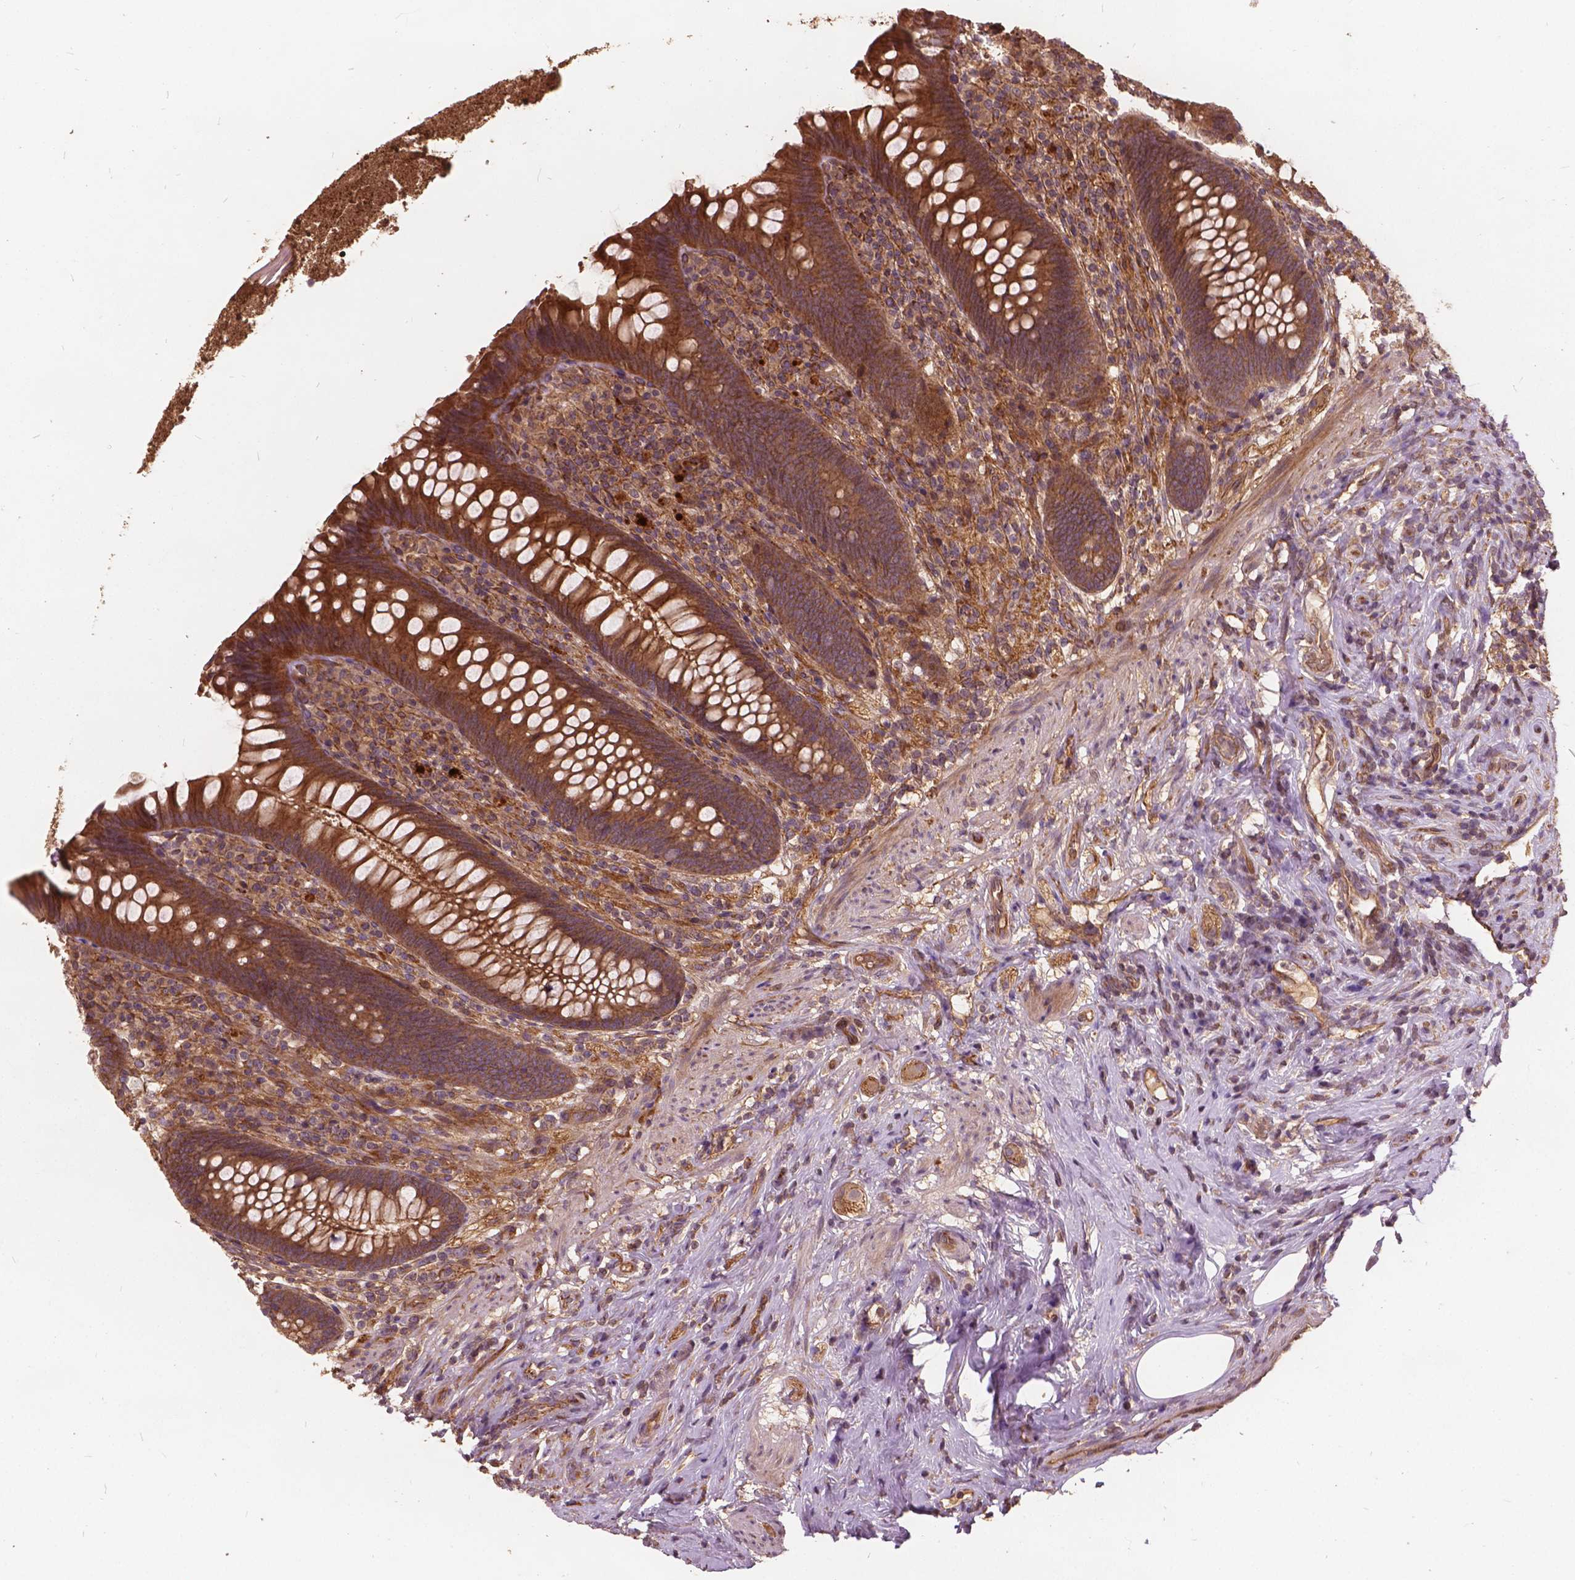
{"staining": {"intensity": "moderate", "quantity": ">75%", "location": "cytoplasmic/membranous"}, "tissue": "appendix", "cell_type": "Glandular cells", "image_type": "normal", "snomed": [{"axis": "morphology", "description": "Normal tissue, NOS"}, {"axis": "topography", "description": "Appendix"}], "caption": "A brown stain labels moderate cytoplasmic/membranous positivity of a protein in glandular cells of benign appendix.", "gene": "UBXN2A", "patient": {"sex": "male", "age": 47}}